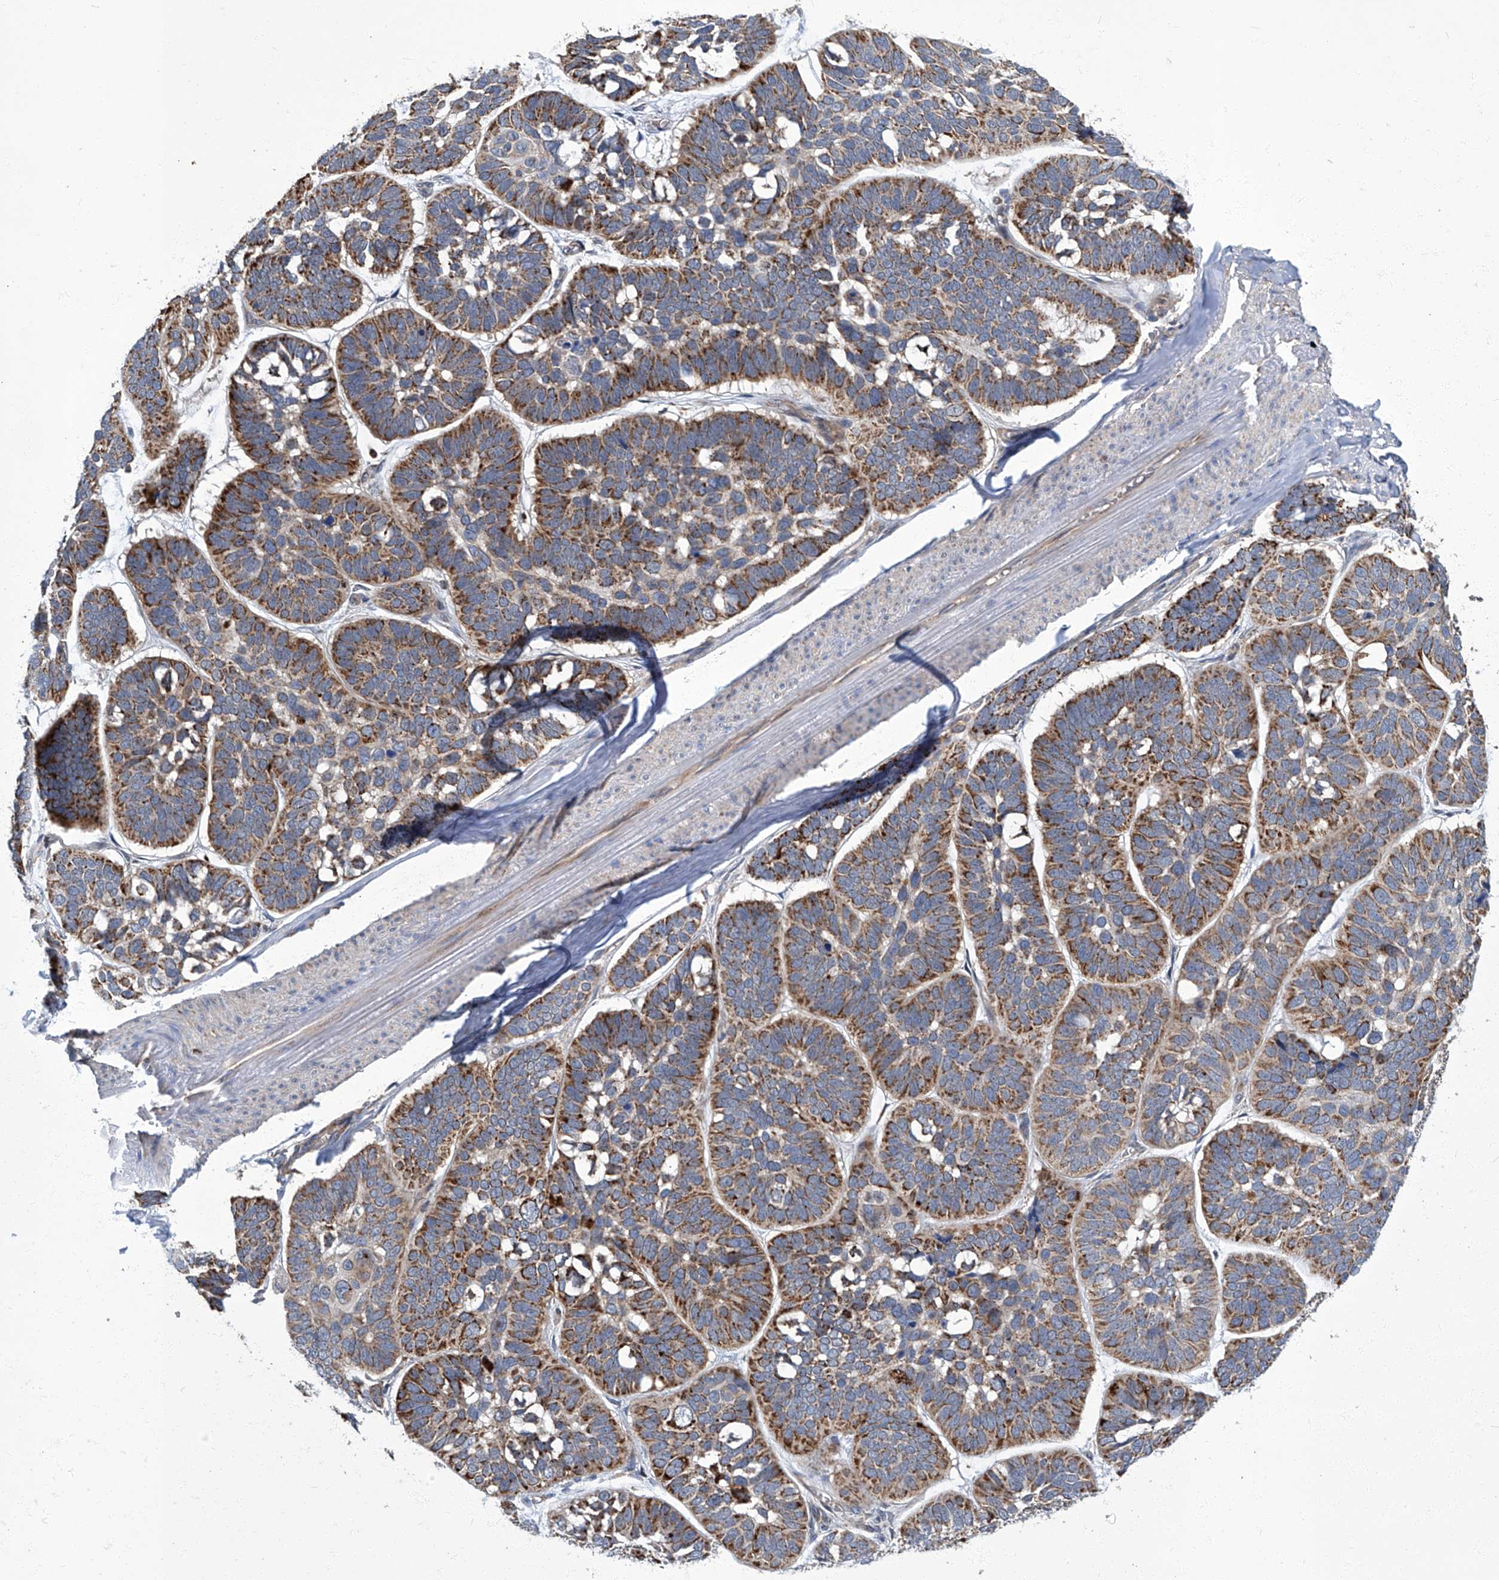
{"staining": {"intensity": "strong", "quantity": ">75%", "location": "cytoplasmic/membranous"}, "tissue": "skin cancer", "cell_type": "Tumor cells", "image_type": "cancer", "snomed": [{"axis": "morphology", "description": "Basal cell carcinoma"}, {"axis": "topography", "description": "Skin"}], "caption": "Immunohistochemical staining of human basal cell carcinoma (skin) shows high levels of strong cytoplasmic/membranous staining in about >75% of tumor cells.", "gene": "TNFRSF13B", "patient": {"sex": "male", "age": 62}}